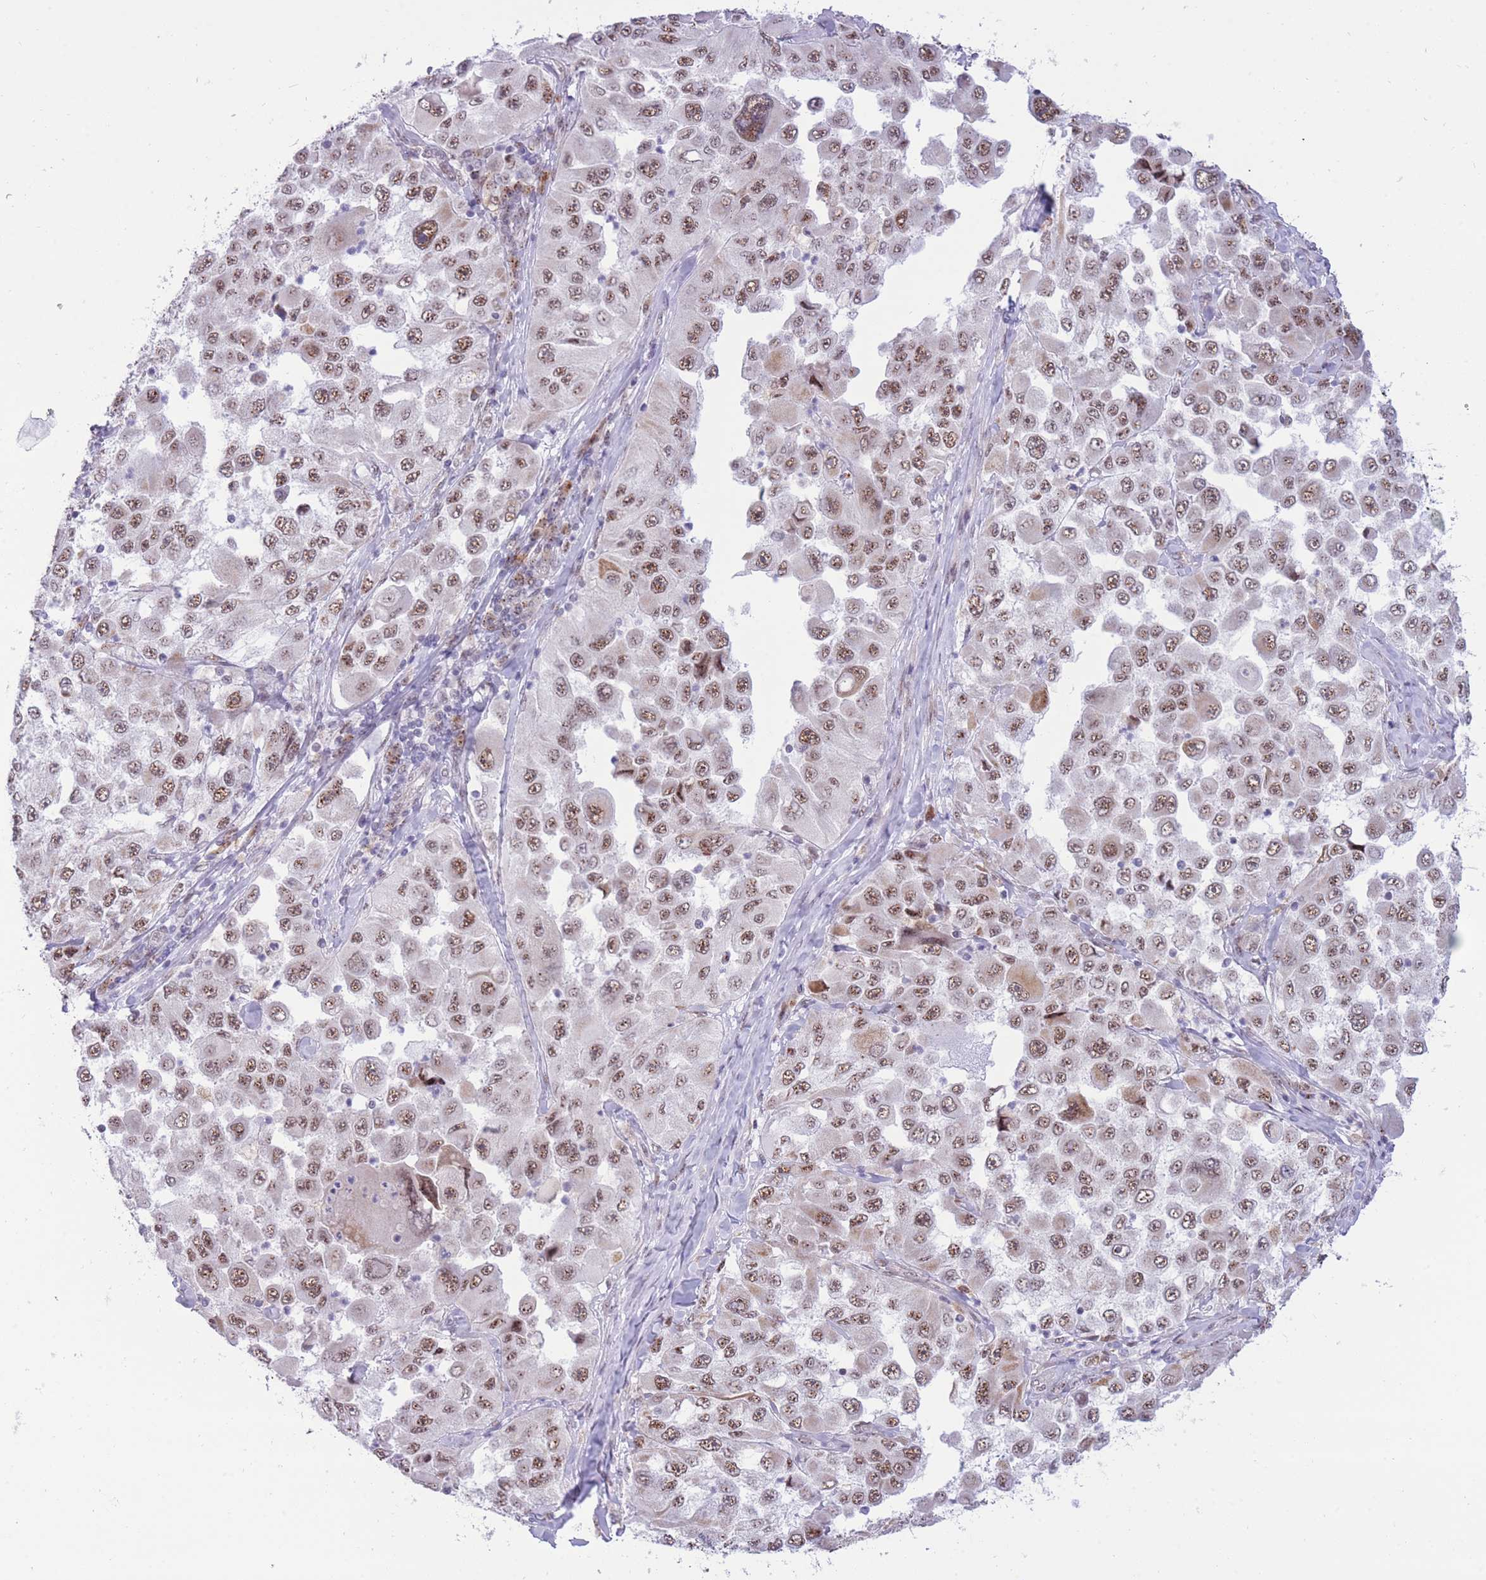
{"staining": {"intensity": "moderate", "quantity": ">75%", "location": "nuclear"}, "tissue": "melanoma", "cell_type": "Tumor cells", "image_type": "cancer", "snomed": [{"axis": "morphology", "description": "Malignant melanoma, Metastatic site"}, {"axis": "topography", "description": "Lymph node"}], "caption": "This is a photomicrograph of immunohistochemistry staining of melanoma, which shows moderate staining in the nuclear of tumor cells.", "gene": "CYP2B6", "patient": {"sex": "male", "age": 62}}